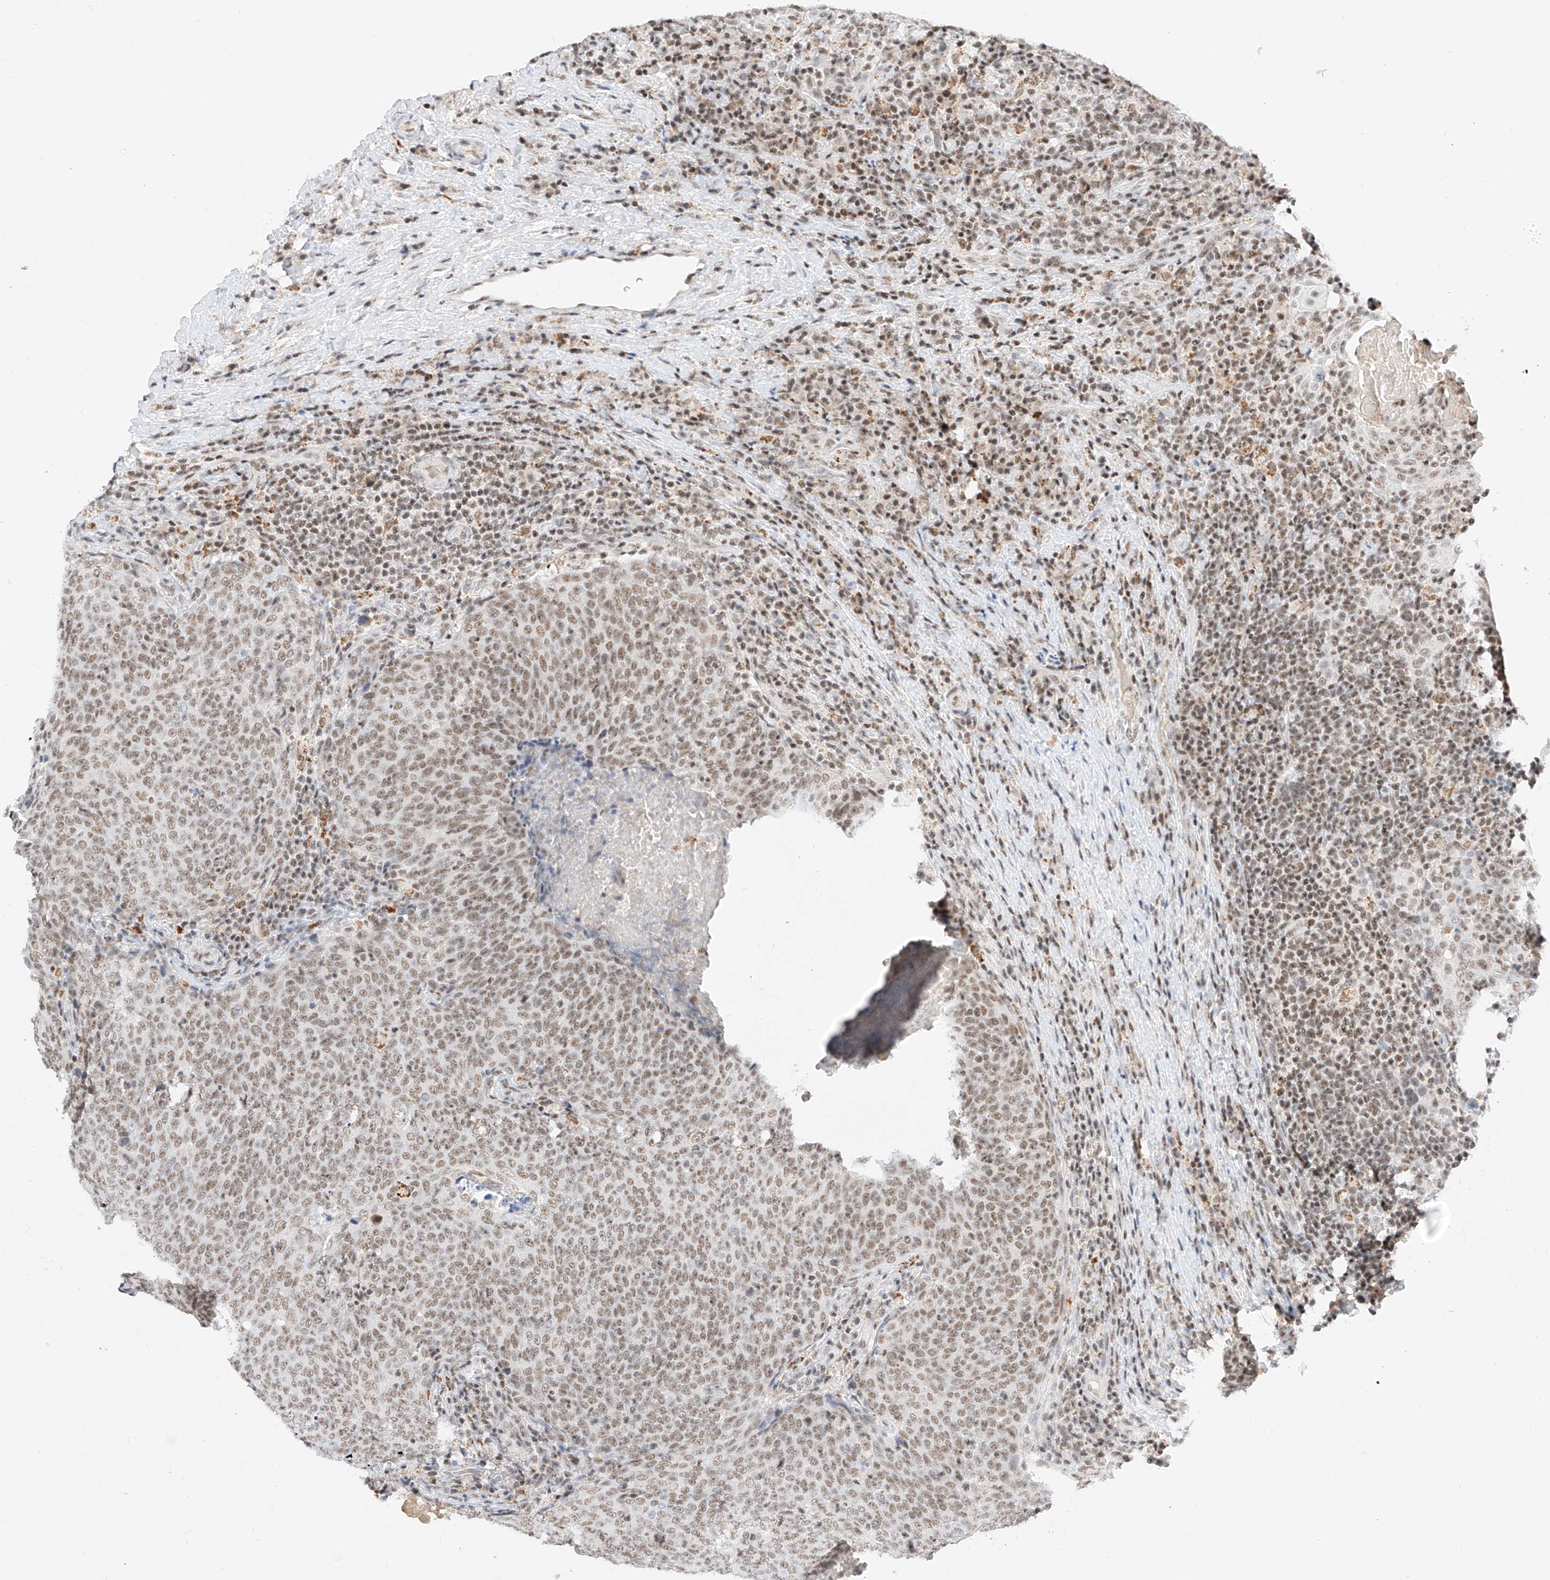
{"staining": {"intensity": "moderate", "quantity": ">75%", "location": "nuclear"}, "tissue": "head and neck cancer", "cell_type": "Tumor cells", "image_type": "cancer", "snomed": [{"axis": "morphology", "description": "Squamous cell carcinoma, NOS"}, {"axis": "morphology", "description": "Squamous cell carcinoma, metastatic, NOS"}, {"axis": "topography", "description": "Lymph node"}, {"axis": "topography", "description": "Head-Neck"}], "caption": "Moderate nuclear staining for a protein is seen in approximately >75% of tumor cells of head and neck cancer using immunohistochemistry (IHC).", "gene": "NRF1", "patient": {"sex": "male", "age": 62}}